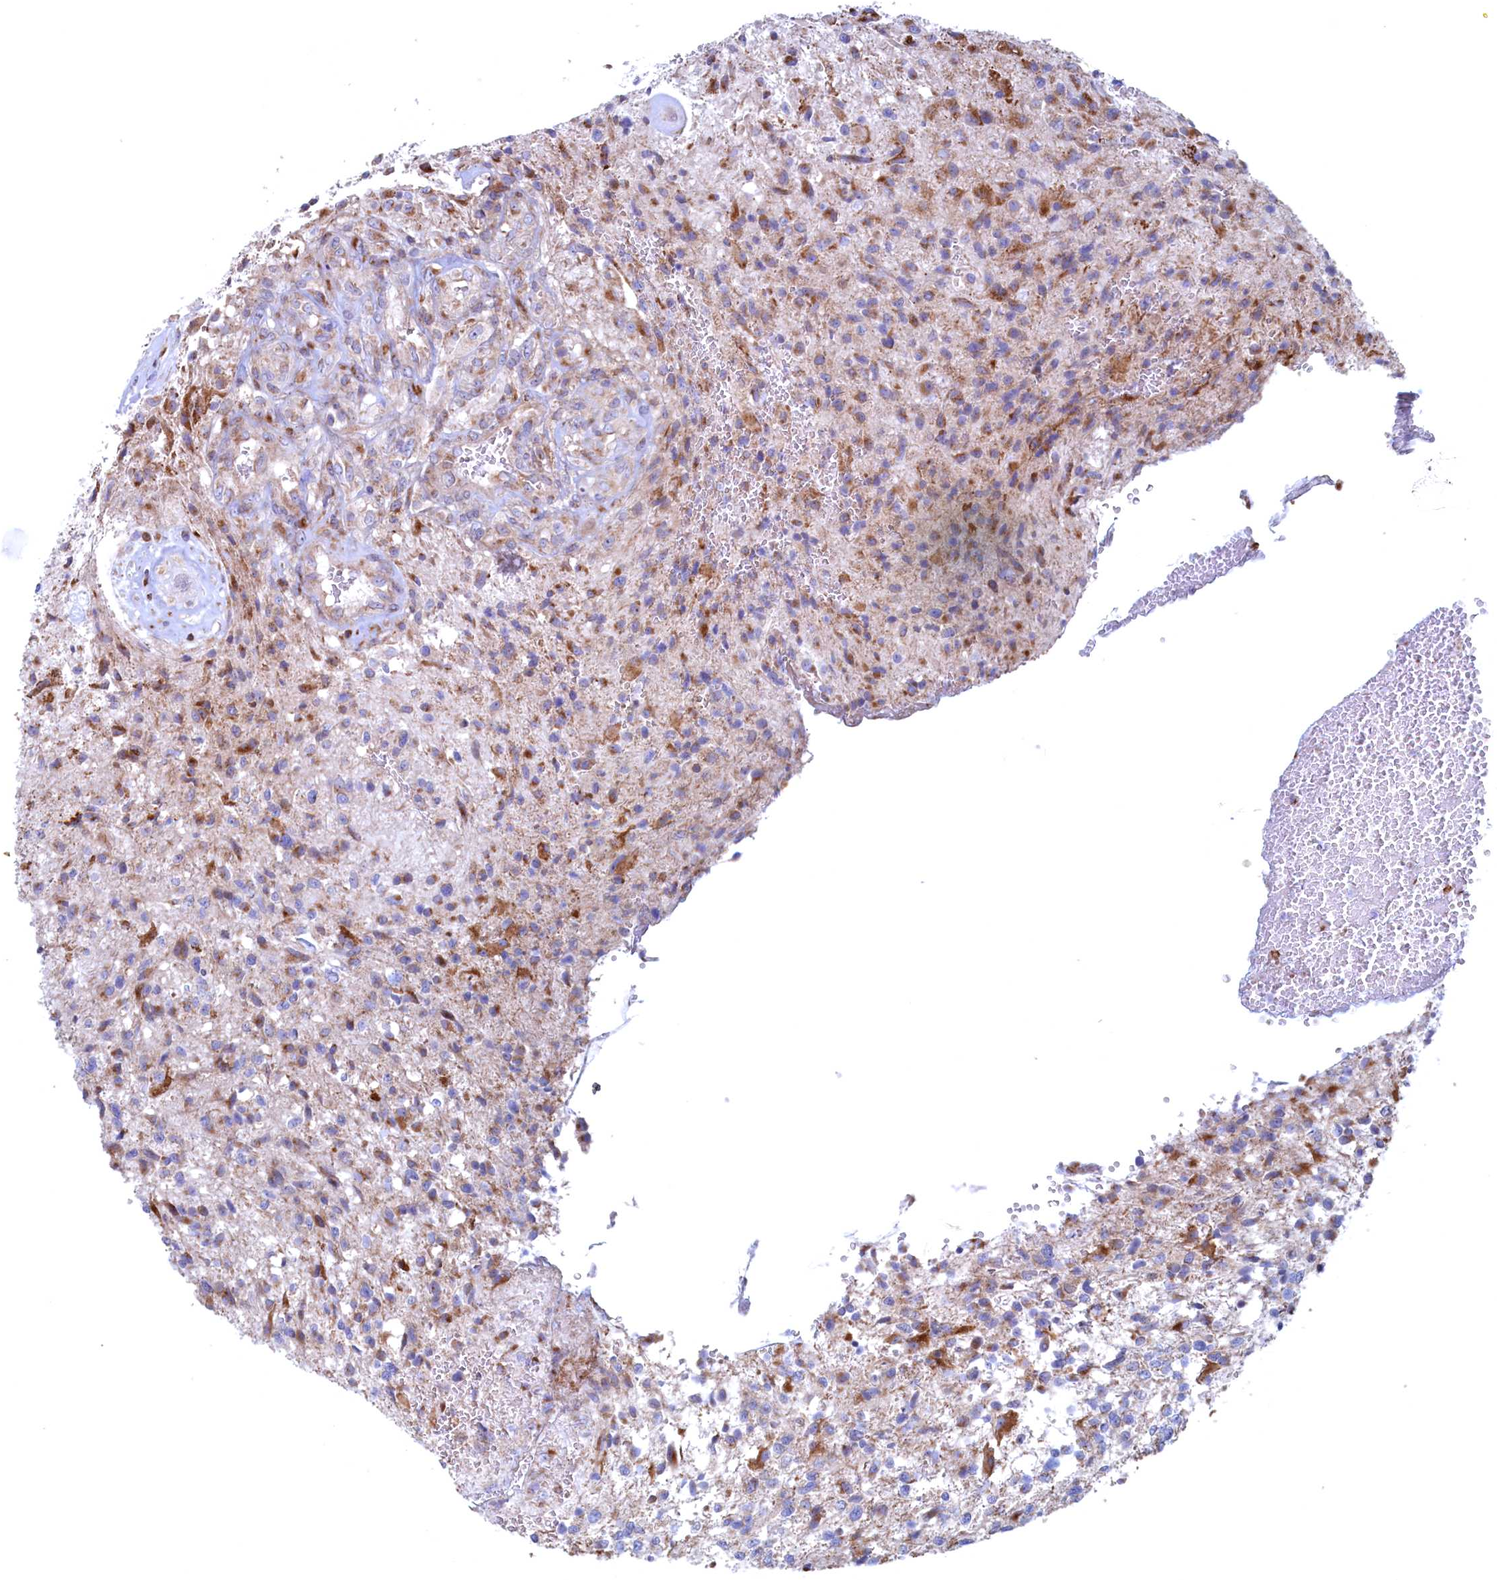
{"staining": {"intensity": "moderate", "quantity": "<25%", "location": "cytoplasmic/membranous"}, "tissue": "glioma", "cell_type": "Tumor cells", "image_type": "cancer", "snomed": [{"axis": "morphology", "description": "Glioma, malignant, High grade"}, {"axis": "topography", "description": "Brain"}], "caption": "Malignant high-grade glioma tissue reveals moderate cytoplasmic/membranous expression in about <25% of tumor cells", "gene": "MTFMT", "patient": {"sex": "male", "age": 56}}